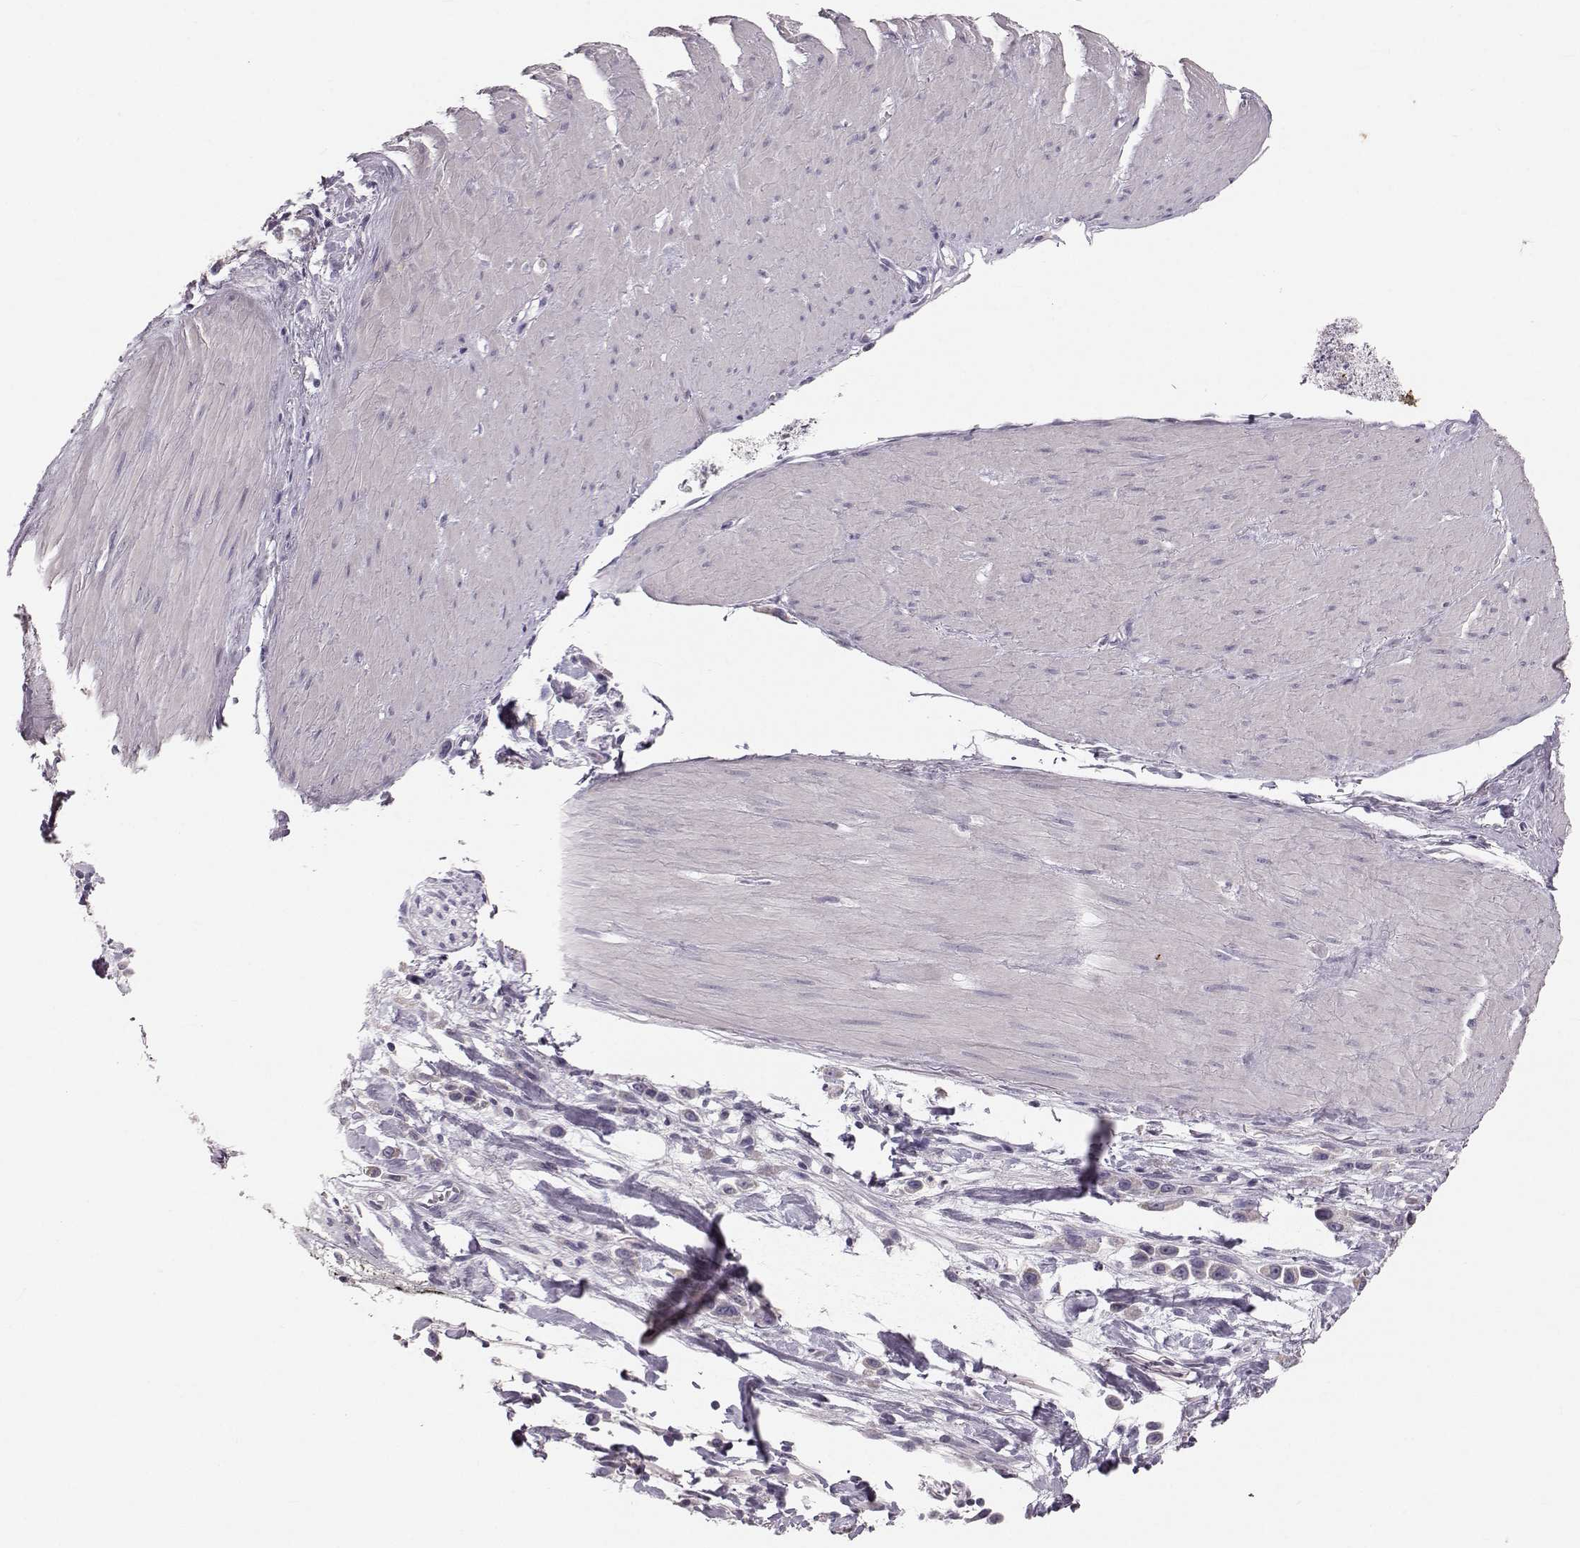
{"staining": {"intensity": "negative", "quantity": "none", "location": "none"}, "tissue": "stomach cancer", "cell_type": "Tumor cells", "image_type": "cancer", "snomed": [{"axis": "morphology", "description": "Adenocarcinoma, NOS"}, {"axis": "topography", "description": "Stomach"}], "caption": "A histopathology image of human adenocarcinoma (stomach) is negative for staining in tumor cells.", "gene": "RUNDC3A", "patient": {"sex": "male", "age": 47}}